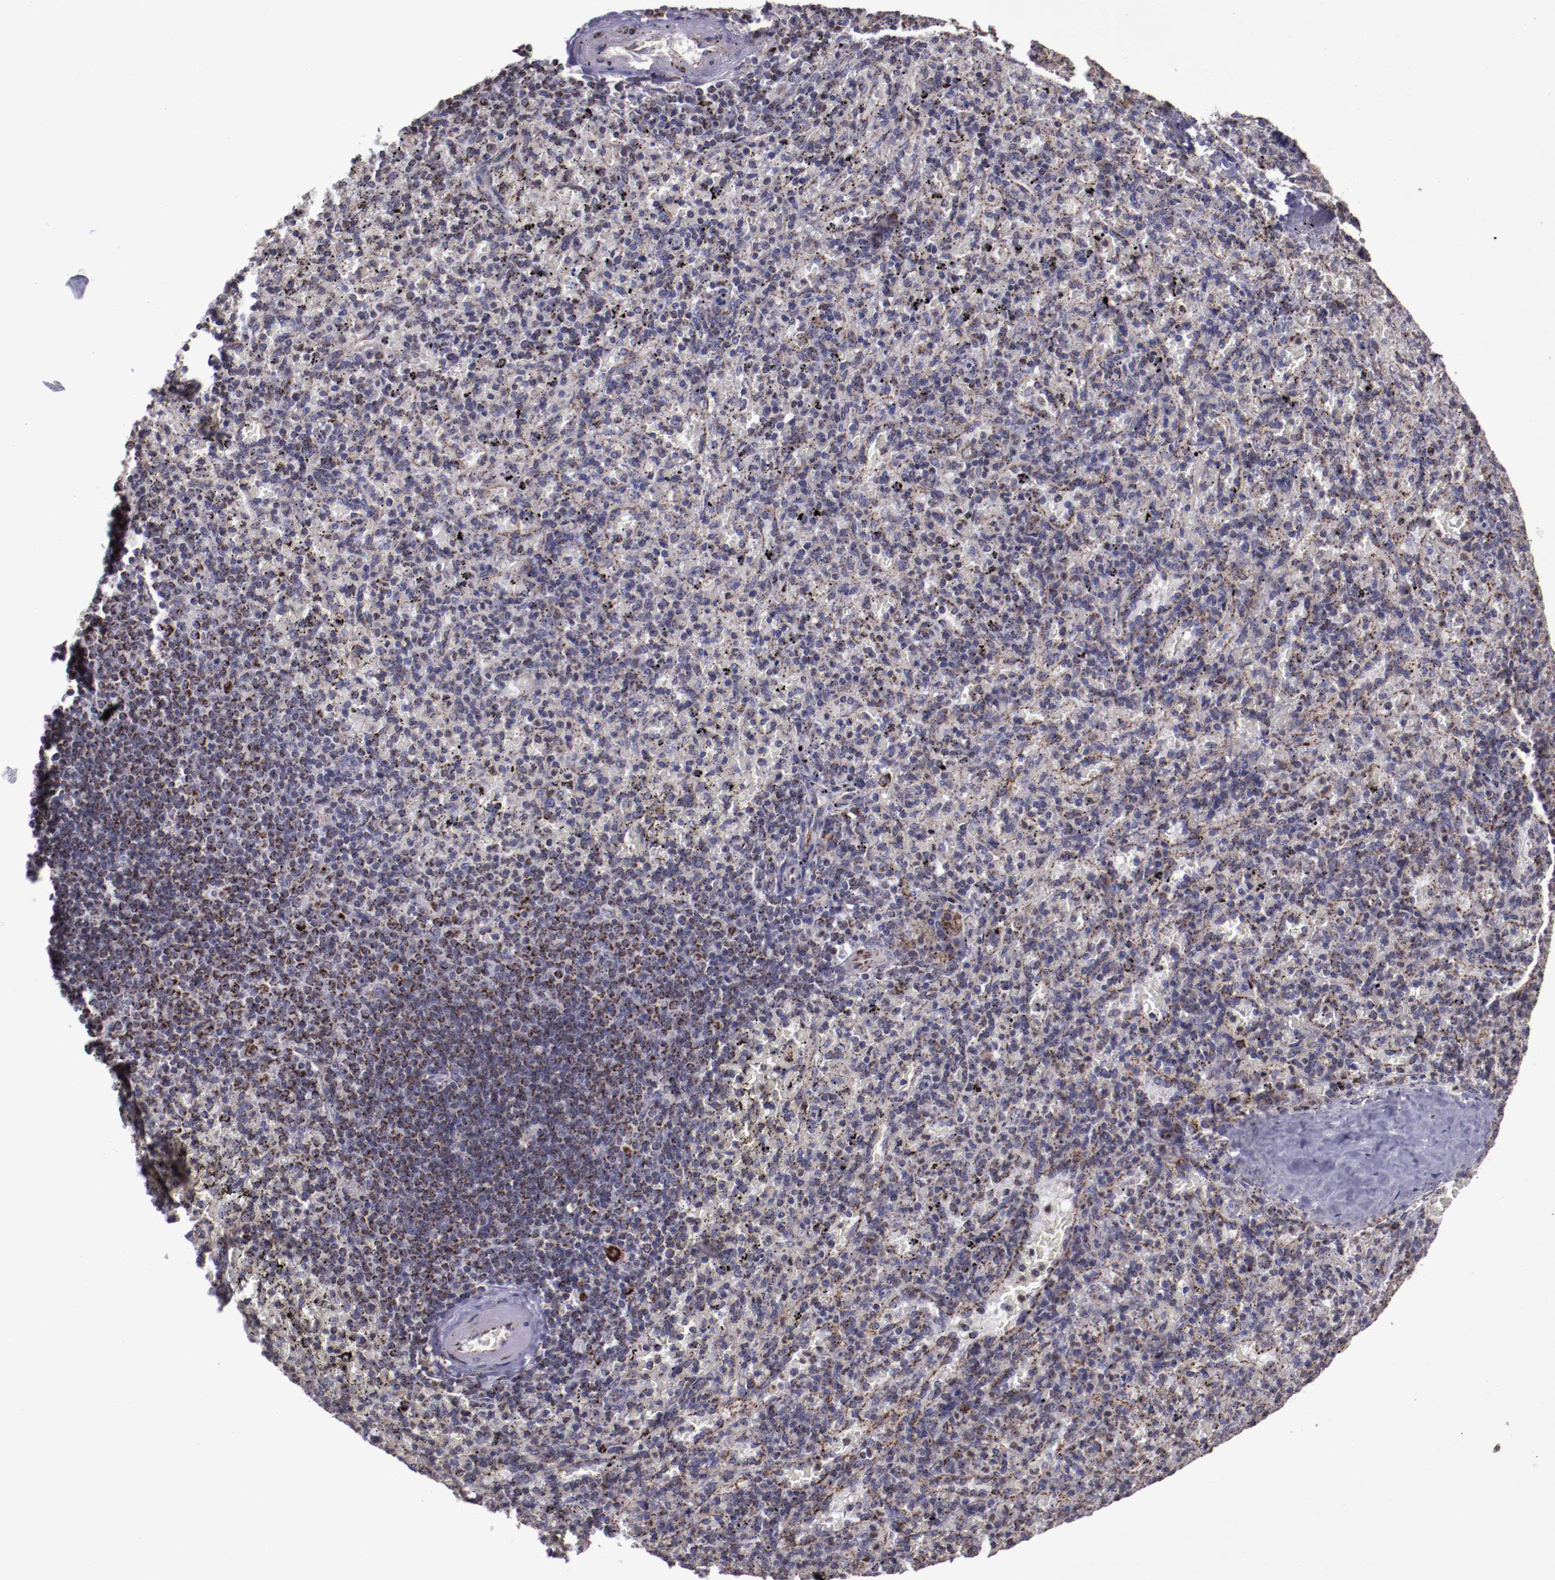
{"staining": {"intensity": "moderate", "quantity": "<25%", "location": "cytoplasmic/membranous"}, "tissue": "spleen", "cell_type": "Cells in red pulp", "image_type": "normal", "snomed": [{"axis": "morphology", "description": "Normal tissue, NOS"}, {"axis": "topography", "description": "Spleen"}], "caption": "DAB immunohistochemical staining of benign human spleen shows moderate cytoplasmic/membranous protein expression in about <25% of cells in red pulp.", "gene": "LONP1", "patient": {"sex": "female", "age": 43}}